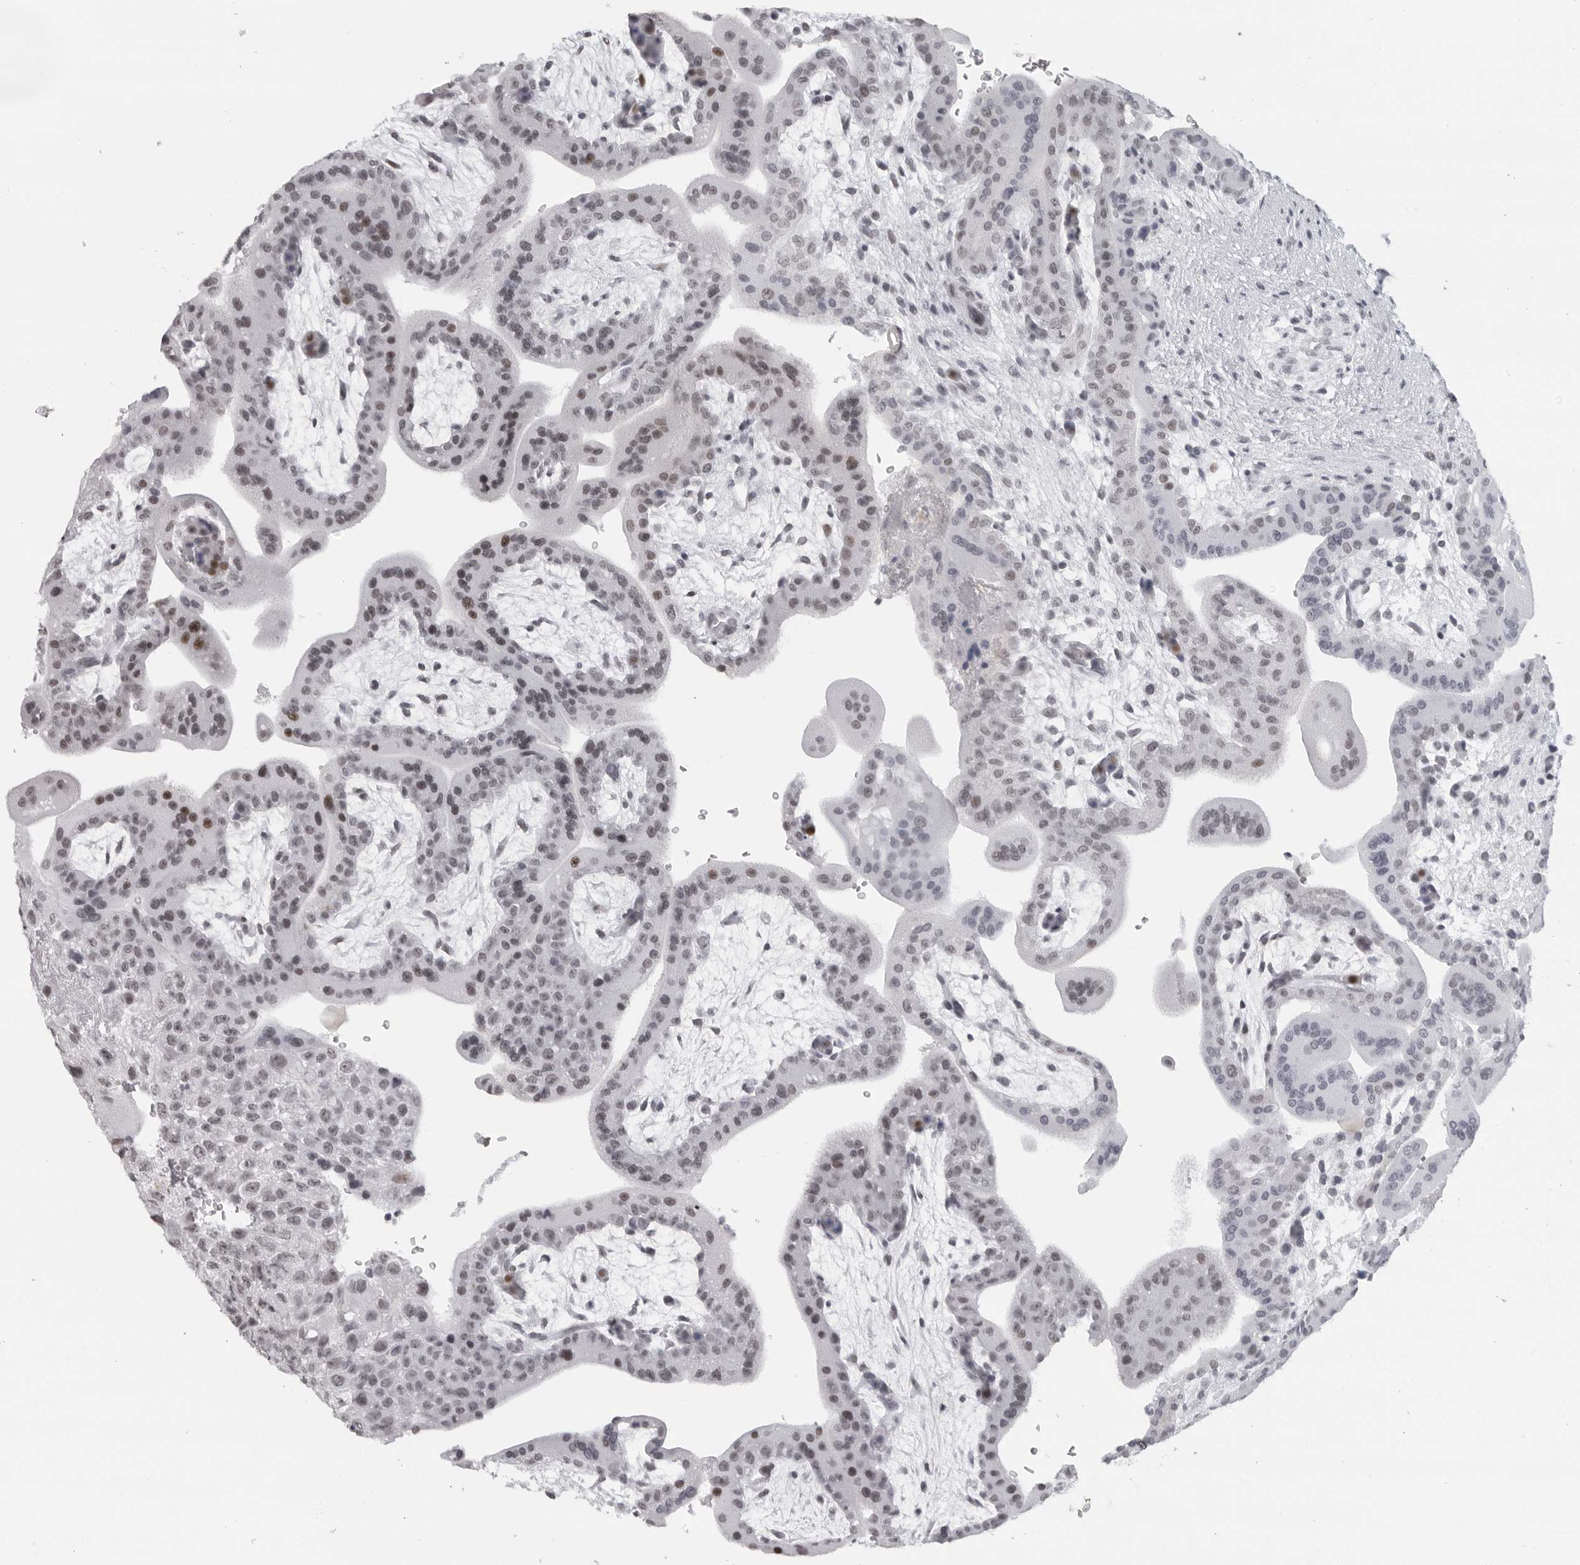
{"staining": {"intensity": "weak", "quantity": ">75%", "location": "nuclear"}, "tissue": "placenta", "cell_type": "Decidual cells", "image_type": "normal", "snomed": [{"axis": "morphology", "description": "Normal tissue, NOS"}, {"axis": "topography", "description": "Placenta"}], "caption": "Protein analysis of benign placenta exhibits weak nuclear positivity in approximately >75% of decidual cells. The protein is stained brown, and the nuclei are stained in blue (DAB (3,3'-diaminobenzidine) IHC with brightfield microscopy, high magnification).", "gene": "ESPN", "patient": {"sex": "female", "age": 35}}